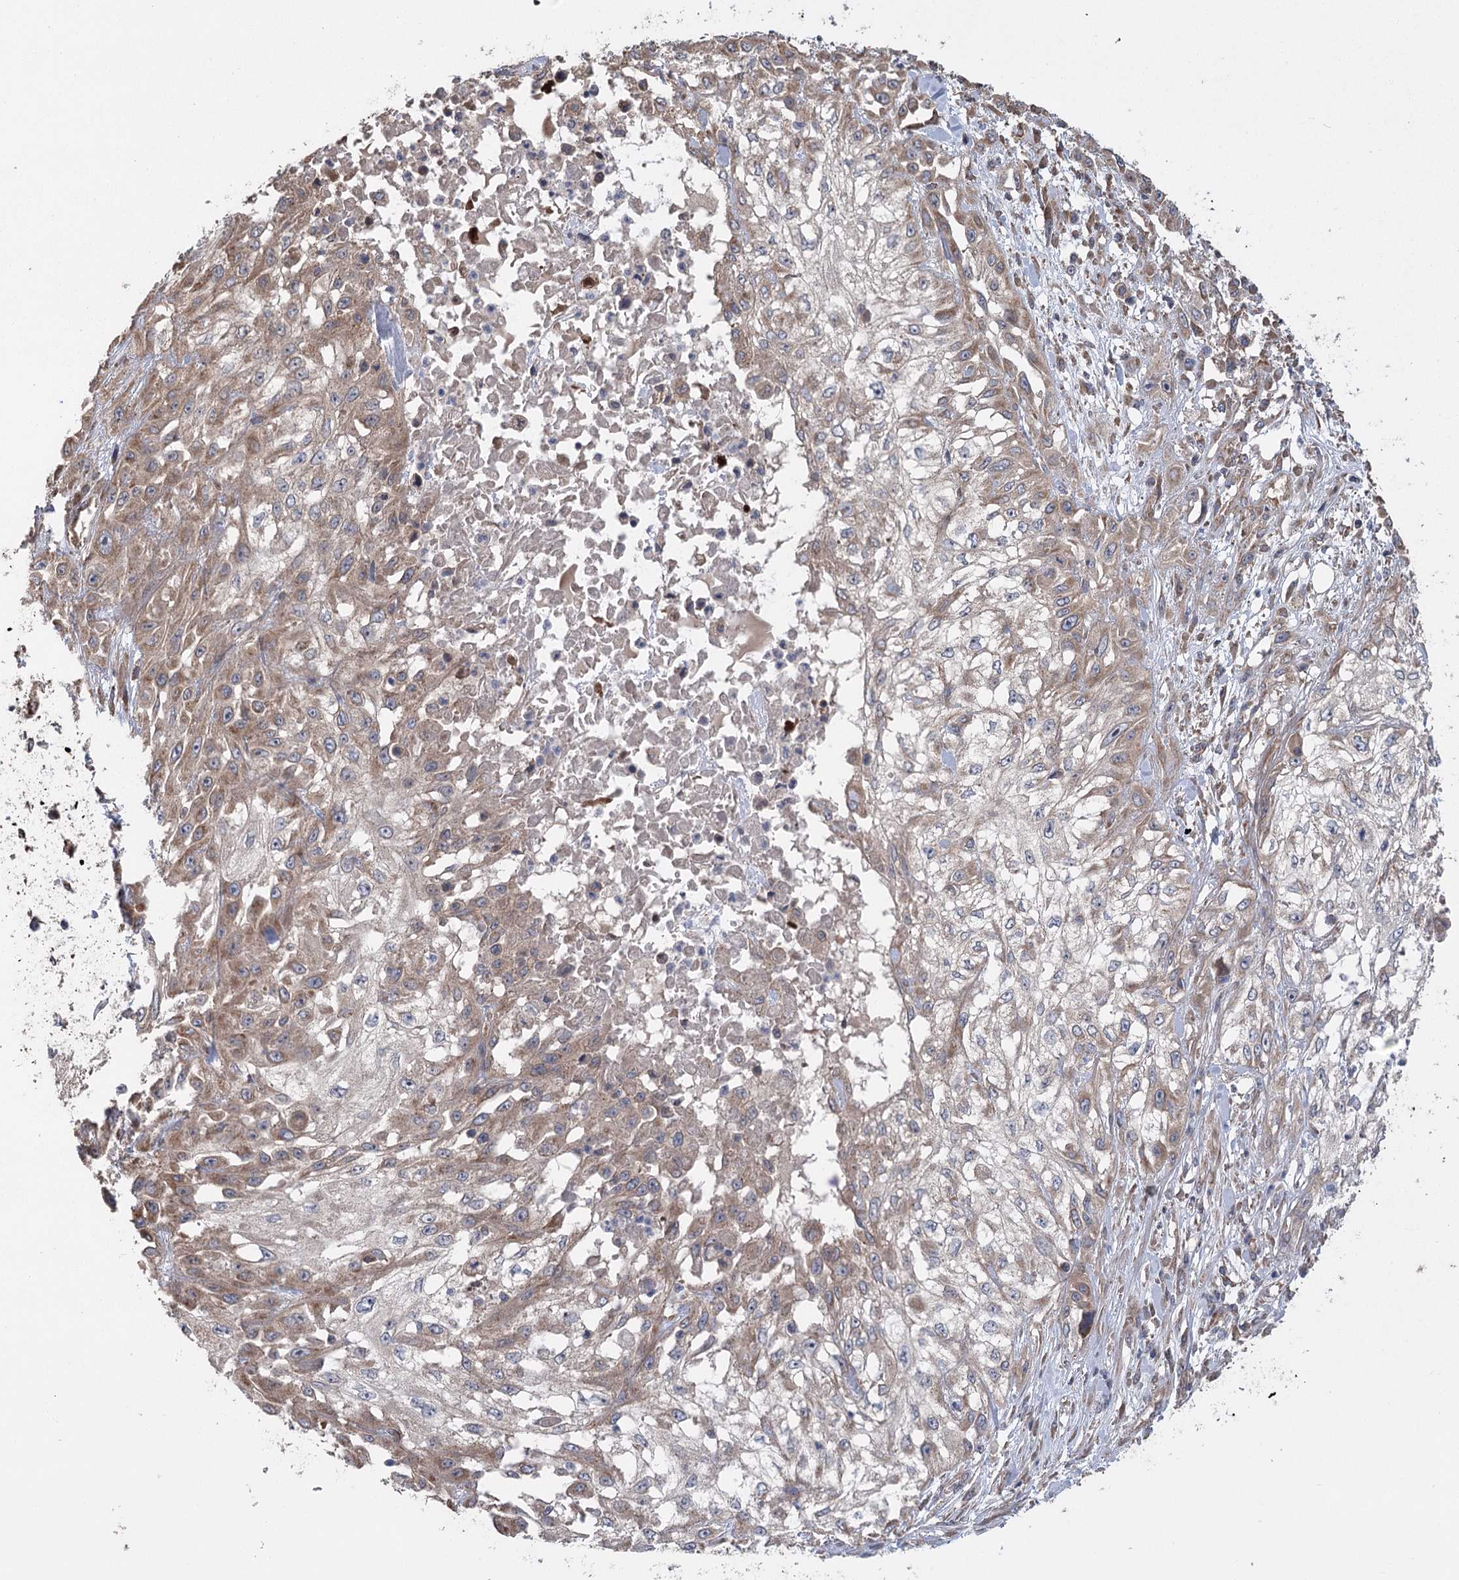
{"staining": {"intensity": "moderate", "quantity": "25%-75%", "location": "cytoplasmic/membranous"}, "tissue": "skin cancer", "cell_type": "Tumor cells", "image_type": "cancer", "snomed": [{"axis": "morphology", "description": "Squamous cell carcinoma, NOS"}, {"axis": "morphology", "description": "Squamous cell carcinoma, metastatic, NOS"}, {"axis": "topography", "description": "Skin"}, {"axis": "topography", "description": "Lymph node"}], "caption": "Immunohistochemical staining of human metastatic squamous cell carcinoma (skin) exhibits moderate cytoplasmic/membranous protein staining in approximately 25%-75% of tumor cells. The protein is shown in brown color, while the nuclei are stained blue.", "gene": "RWDD4", "patient": {"sex": "male", "age": 75}}